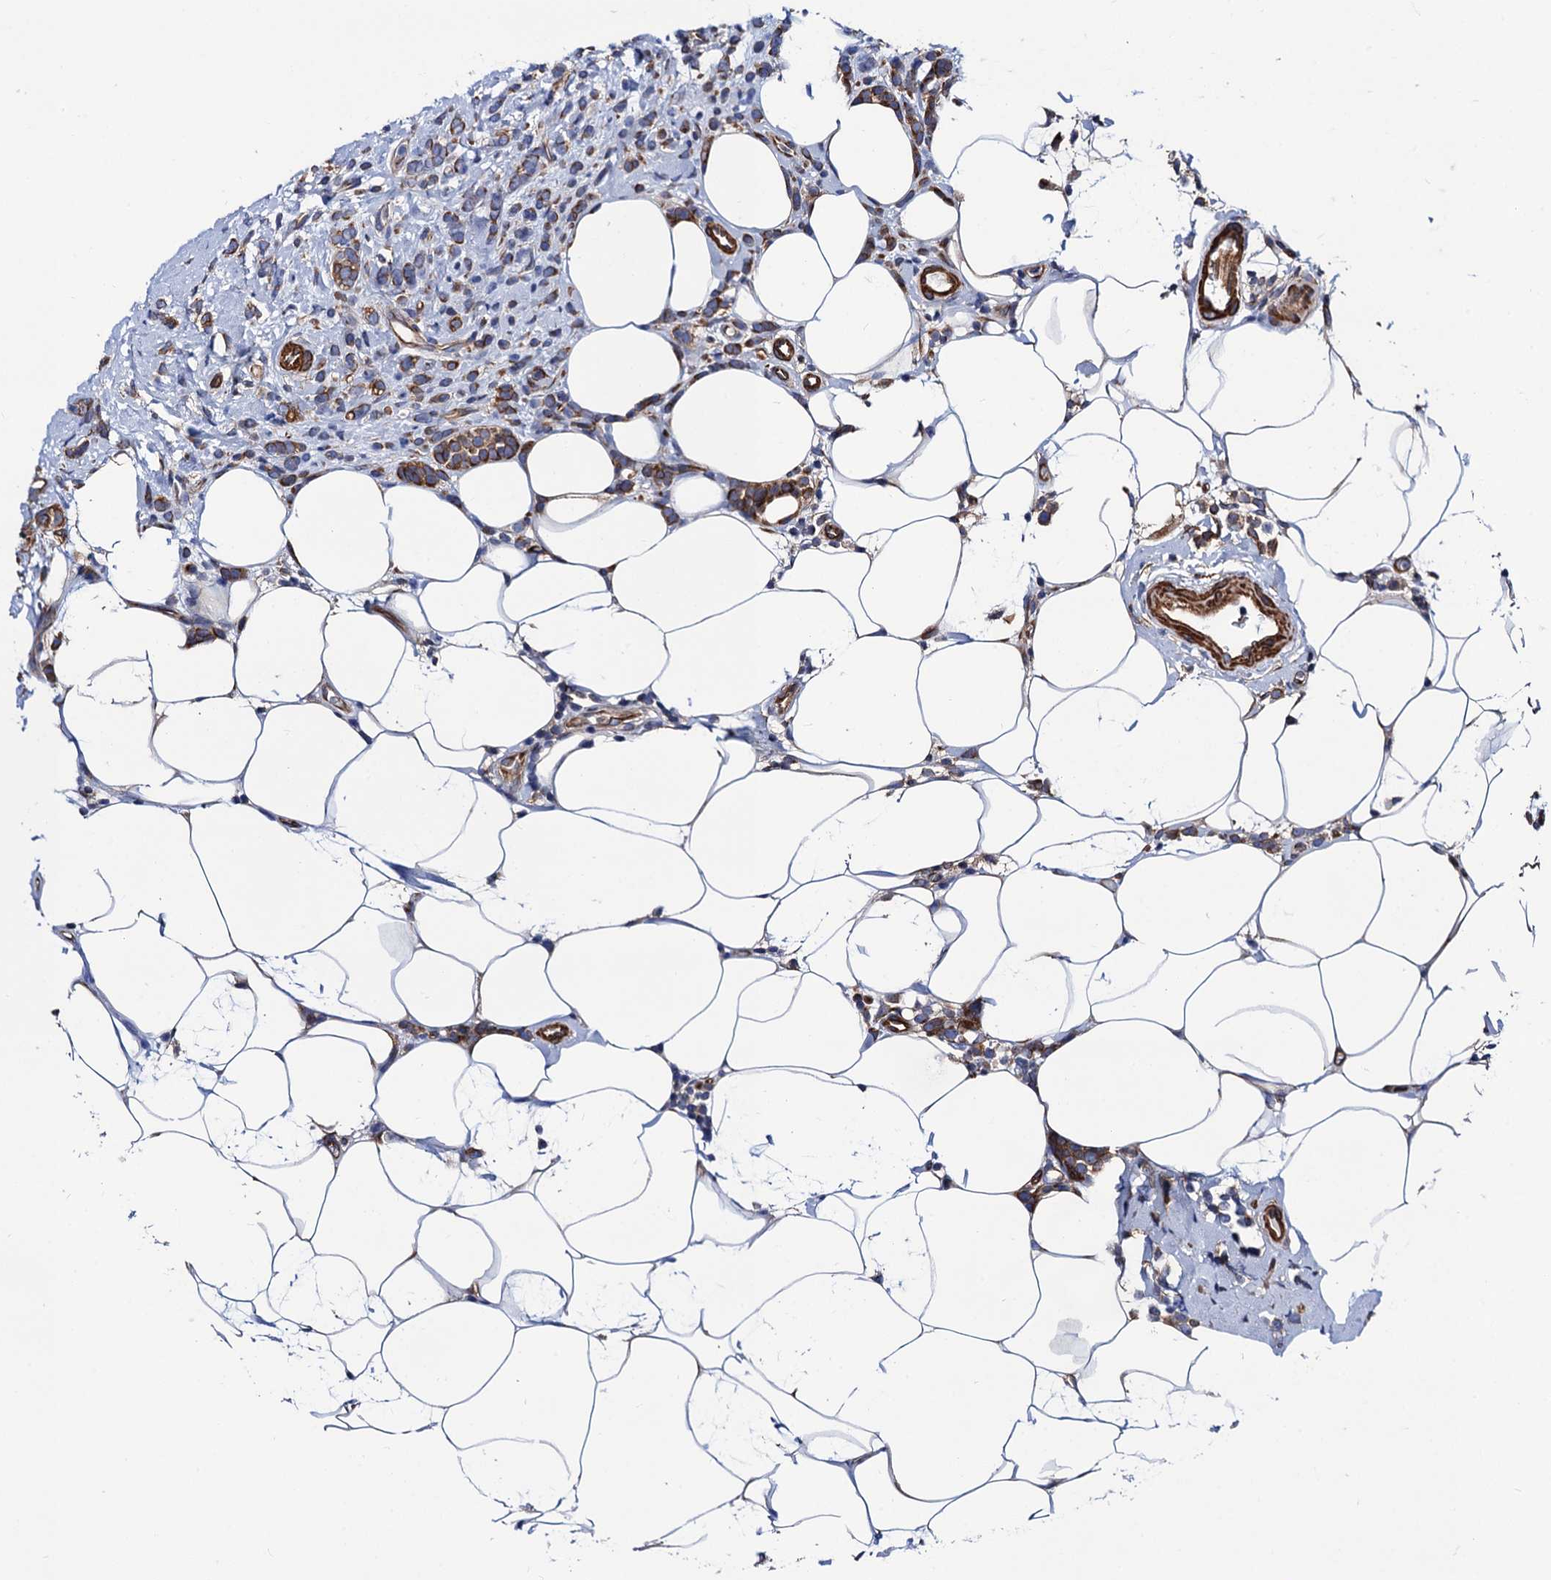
{"staining": {"intensity": "moderate", "quantity": "25%-75%", "location": "cytoplasmic/membranous"}, "tissue": "breast cancer", "cell_type": "Tumor cells", "image_type": "cancer", "snomed": [{"axis": "morphology", "description": "Lobular carcinoma"}, {"axis": "topography", "description": "Breast"}], "caption": "Breast cancer (lobular carcinoma) stained with a protein marker exhibits moderate staining in tumor cells.", "gene": "ZDHHC18", "patient": {"sex": "female", "age": 58}}